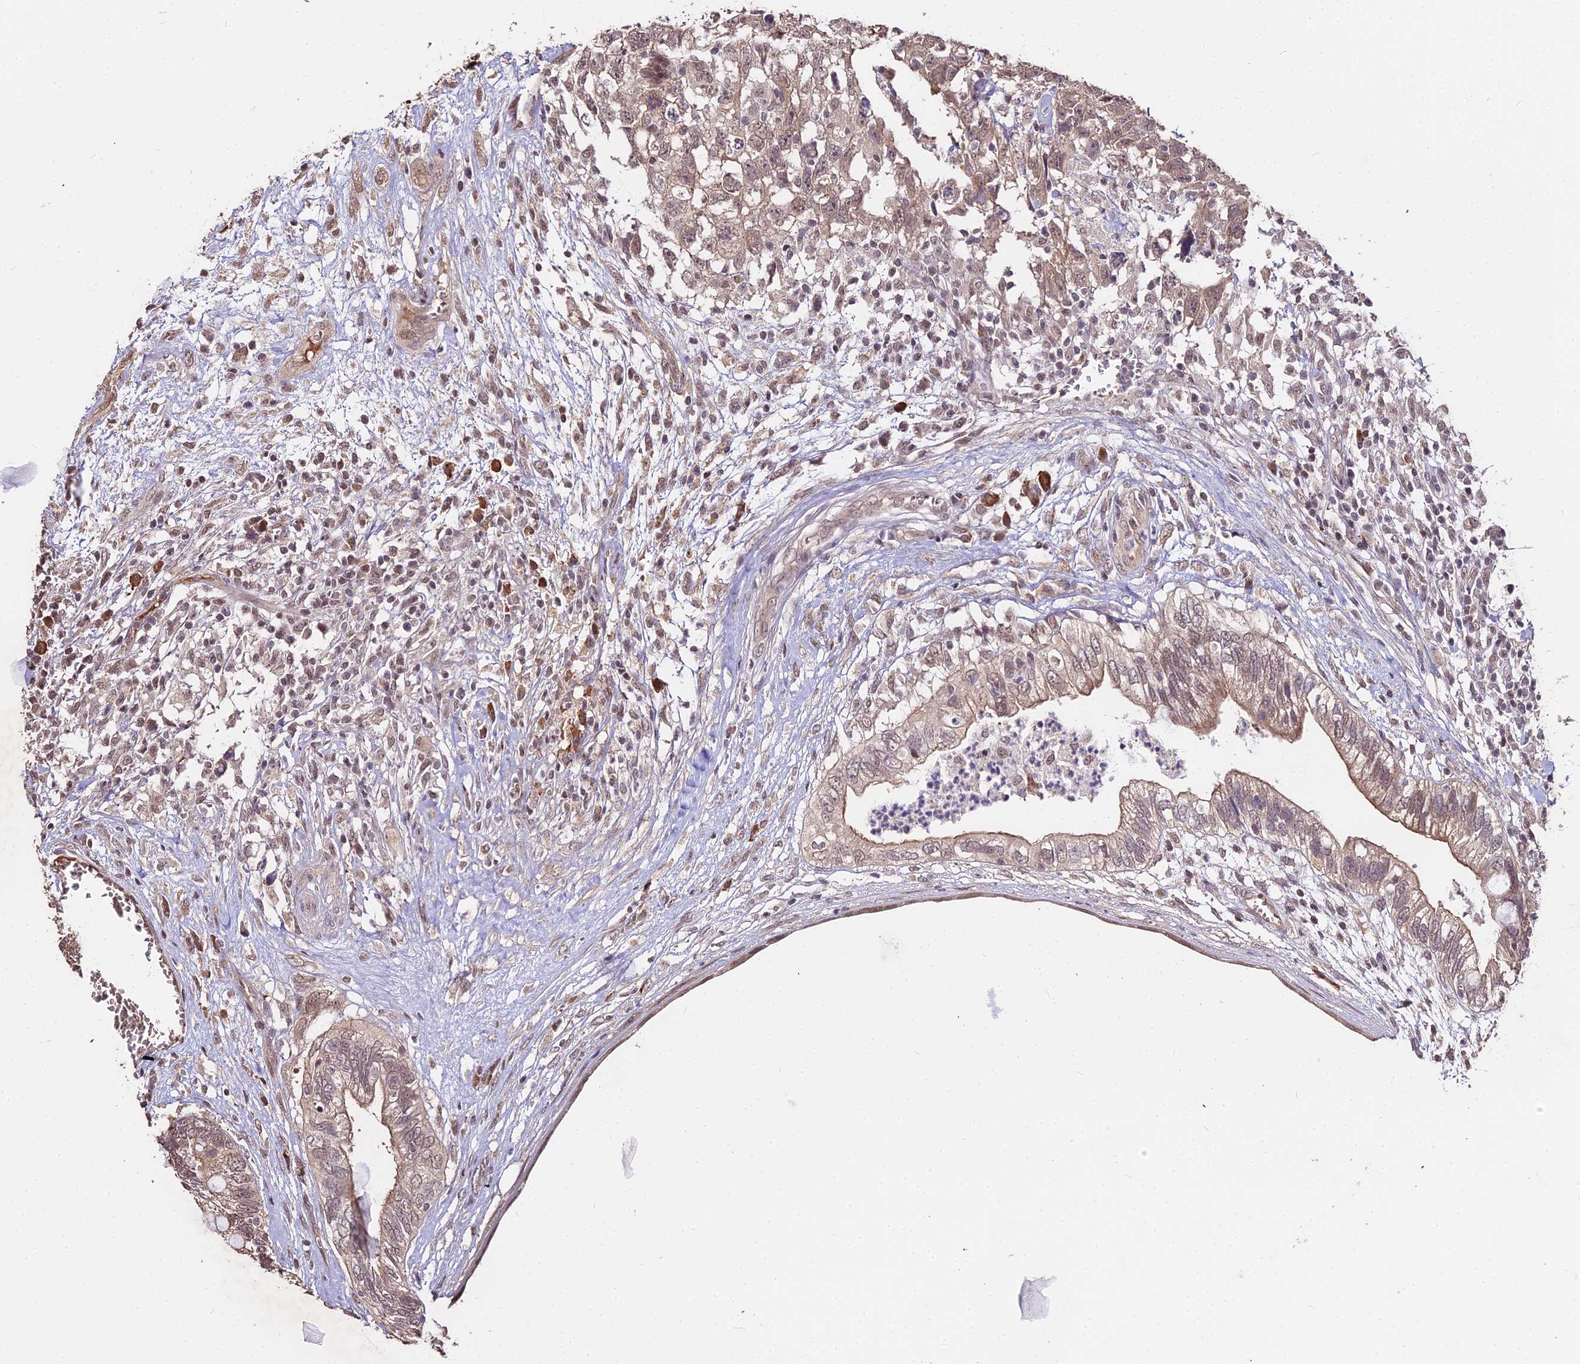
{"staining": {"intensity": "moderate", "quantity": ">75%", "location": "cytoplasmic/membranous,nuclear"}, "tissue": "testis cancer", "cell_type": "Tumor cells", "image_type": "cancer", "snomed": [{"axis": "morphology", "description": "Seminoma, NOS"}, {"axis": "morphology", "description": "Carcinoma, Embryonal, NOS"}, {"axis": "topography", "description": "Testis"}], "caption": "Immunohistochemical staining of testis seminoma displays medium levels of moderate cytoplasmic/membranous and nuclear staining in approximately >75% of tumor cells.", "gene": "ZDBF2", "patient": {"sex": "male", "age": 29}}